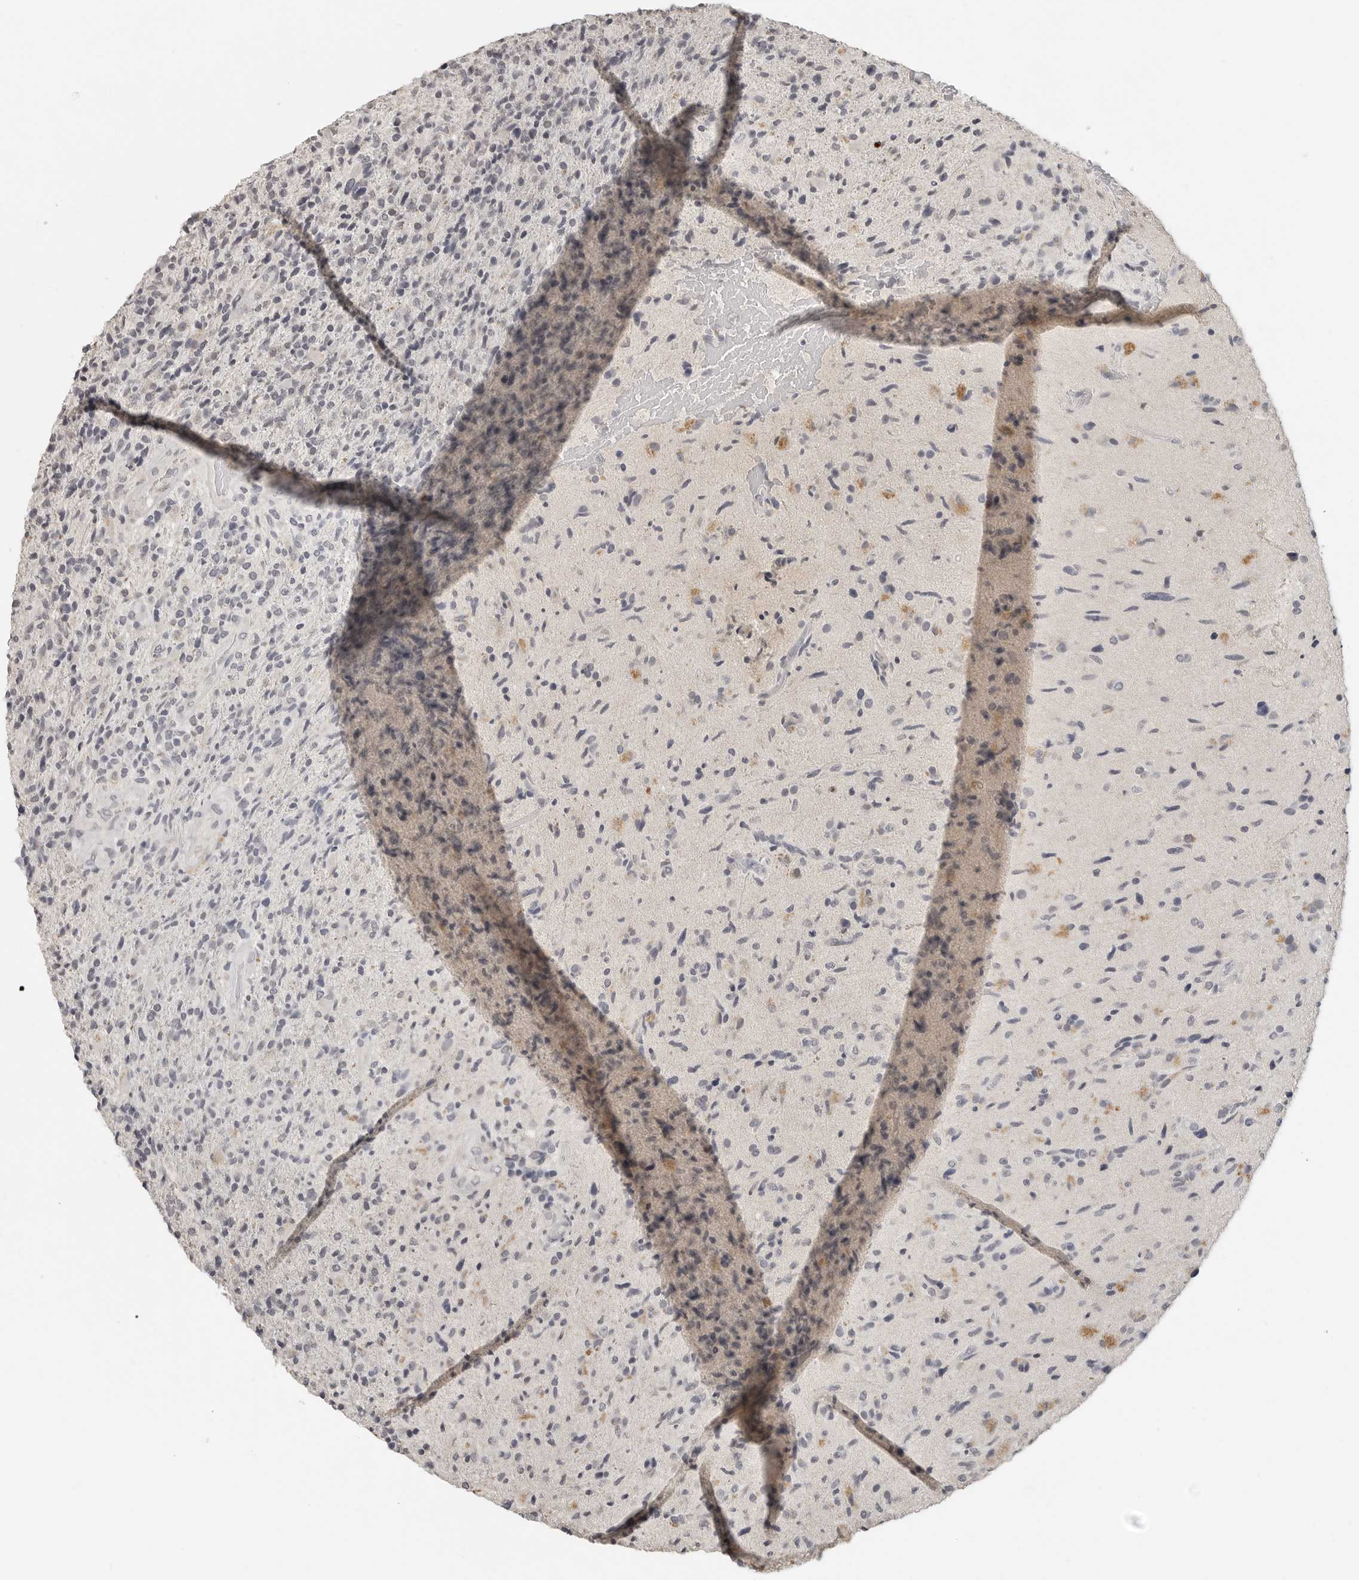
{"staining": {"intensity": "negative", "quantity": "none", "location": "none"}, "tissue": "glioma", "cell_type": "Tumor cells", "image_type": "cancer", "snomed": [{"axis": "morphology", "description": "Glioma, malignant, High grade"}, {"axis": "topography", "description": "Brain"}], "caption": "IHC histopathology image of neoplastic tissue: malignant glioma (high-grade) stained with DAB exhibits no significant protein expression in tumor cells.", "gene": "FOXP3", "patient": {"sex": "male", "age": 72}}